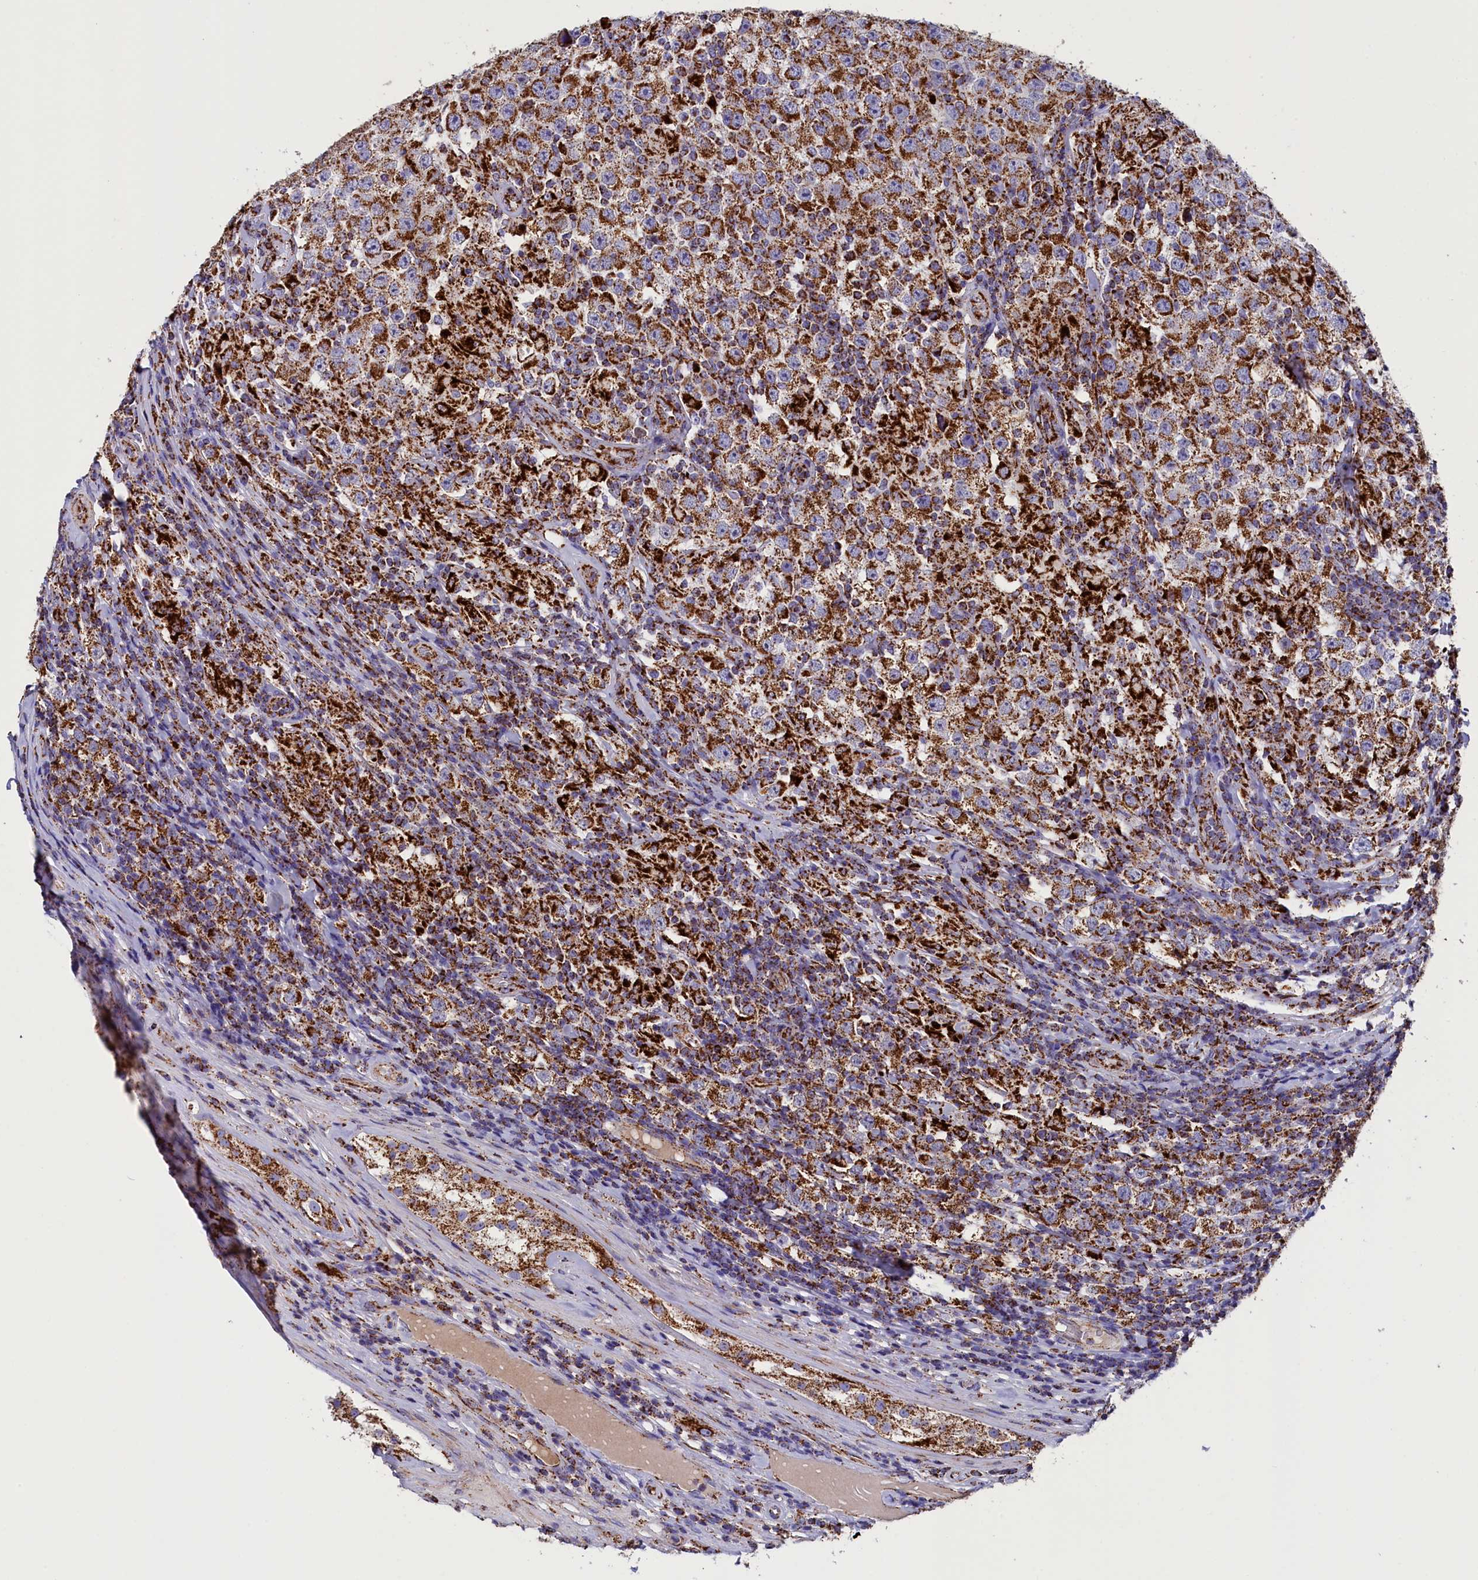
{"staining": {"intensity": "strong", "quantity": ">75%", "location": "cytoplasmic/membranous"}, "tissue": "testis cancer", "cell_type": "Tumor cells", "image_type": "cancer", "snomed": [{"axis": "morphology", "description": "Normal tissue, NOS"}, {"axis": "morphology", "description": "Urothelial carcinoma, High grade"}, {"axis": "morphology", "description": "Seminoma, NOS"}, {"axis": "morphology", "description": "Carcinoma, Embryonal, NOS"}, {"axis": "topography", "description": "Urinary bladder"}, {"axis": "topography", "description": "Testis"}], "caption": "An immunohistochemistry (IHC) histopathology image of neoplastic tissue is shown. Protein staining in brown highlights strong cytoplasmic/membranous positivity in embryonal carcinoma (testis) within tumor cells.", "gene": "SLC39A3", "patient": {"sex": "male", "age": 41}}